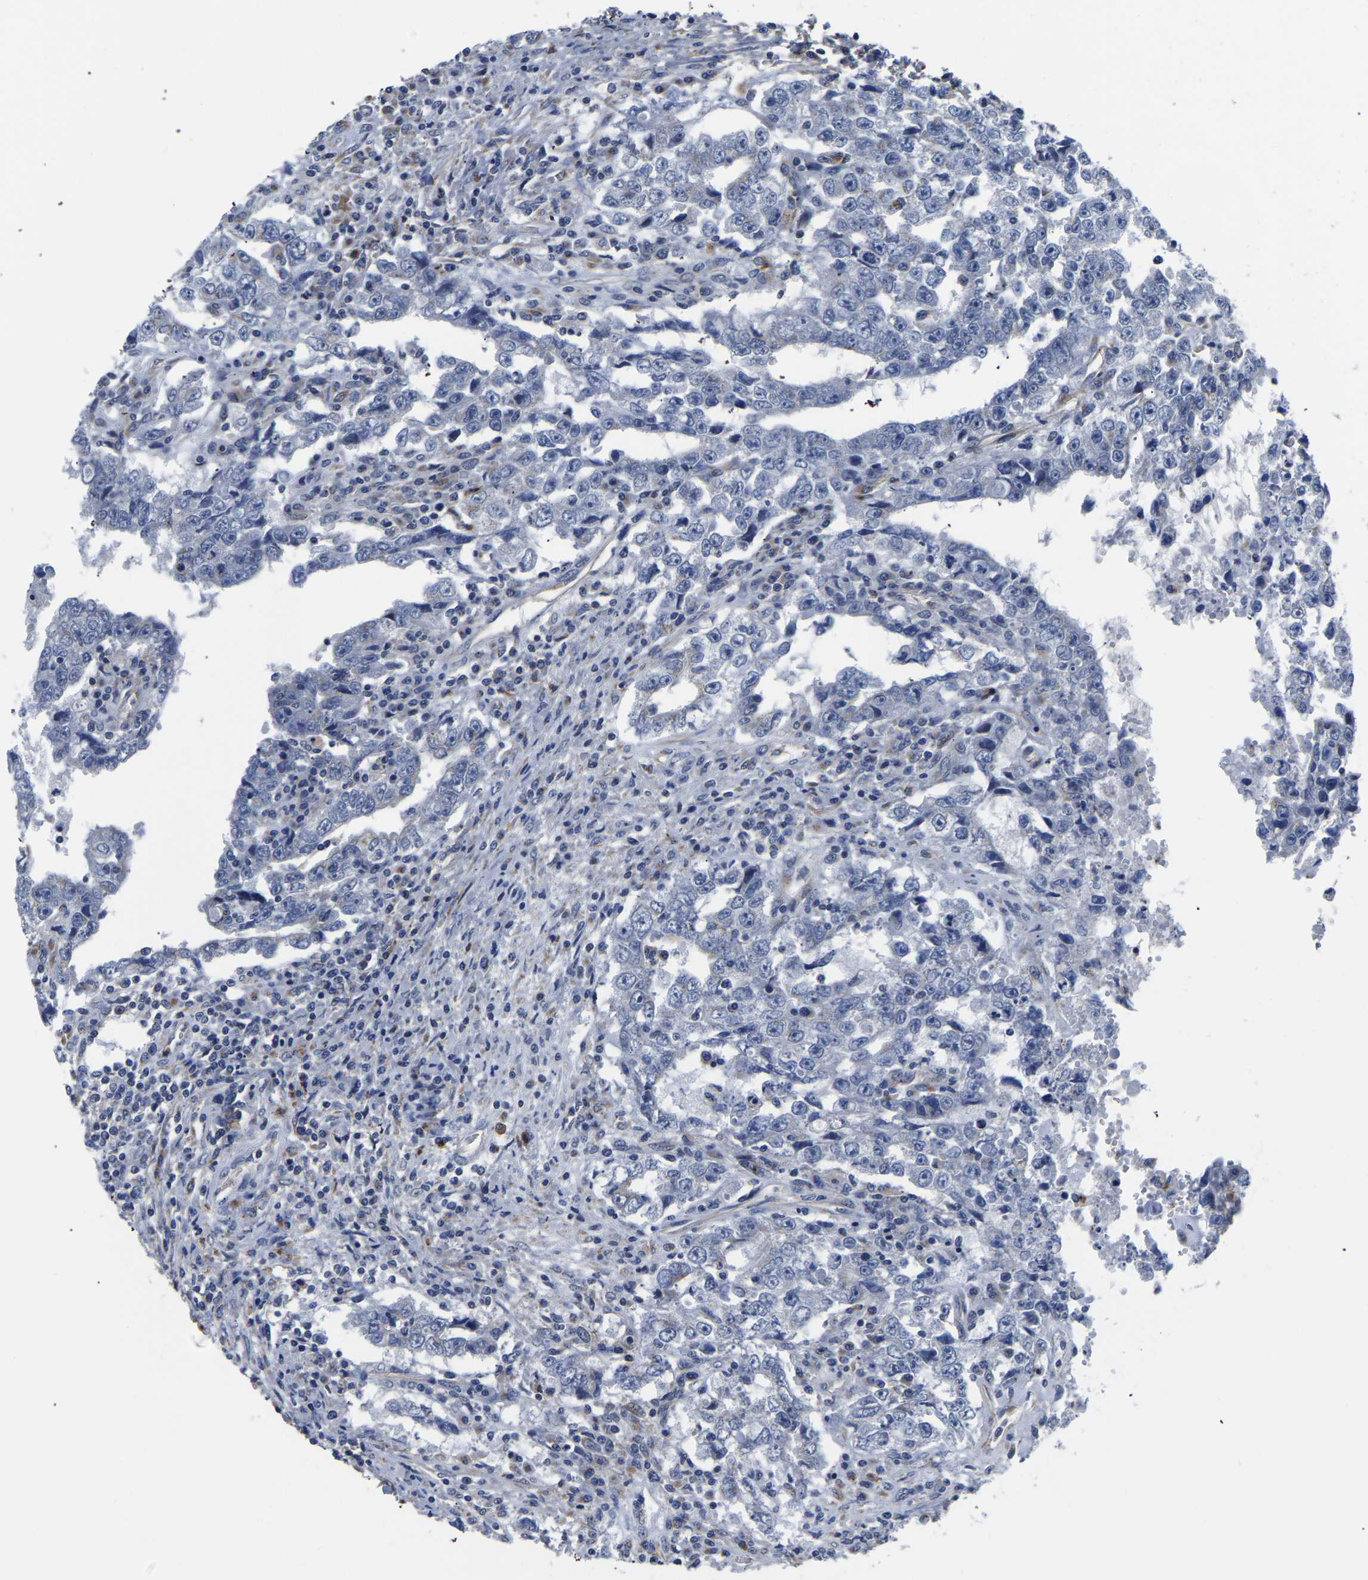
{"staining": {"intensity": "negative", "quantity": "none", "location": "none"}, "tissue": "testis cancer", "cell_type": "Tumor cells", "image_type": "cancer", "snomed": [{"axis": "morphology", "description": "Carcinoma, Embryonal, NOS"}, {"axis": "topography", "description": "Testis"}], "caption": "Immunohistochemistry micrograph of testis cancer stained for a protein (brown), which exhibits no expression in tumor cells.", "gene": "PDLIM7", "patient": {"sex": "male", "age": 26}}